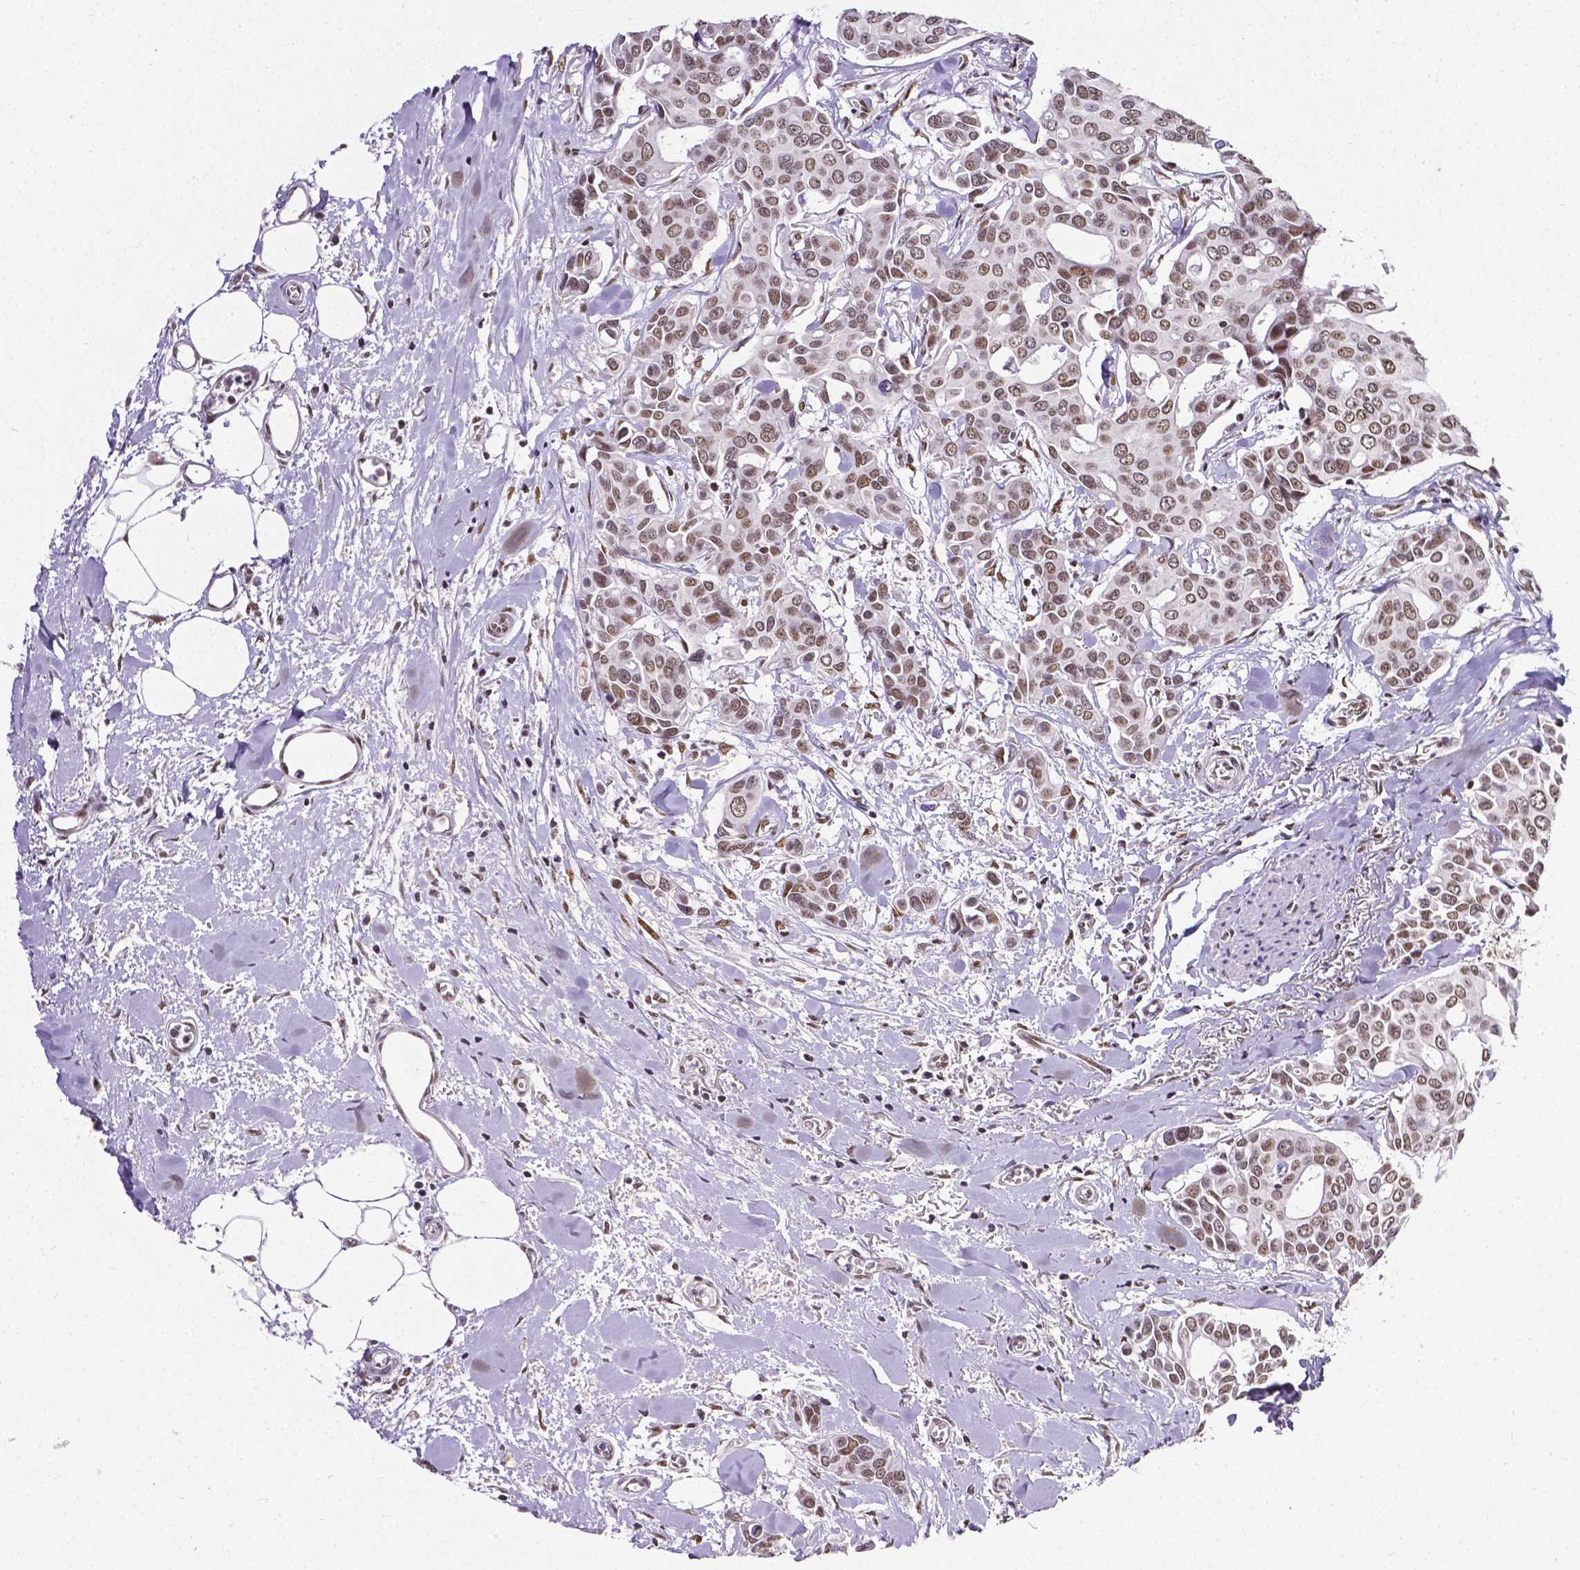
{"staining": {"intensity": "moderate", "quantity": ">75%", "location": "nuclear"}, "tissue": "breast cancer", "cell_type": "Tumor cells", "image_type": "cancer", "snomed": [{"axis": "morphology", "description": "Duct carcinoma"}, {"axis": "topography", "description": "Breast"}], "caption": "A histopathology image of human breast cancer (intraductal carcinoma) stained for a protein shows moderate nuclear brown staining in tumor cells. (DAB (3,3'-diaminobenzidine) IHC with brightfield microscopy, high magnification).", "gene": "REST", "patient": {"sex": "female", "age": 54}}